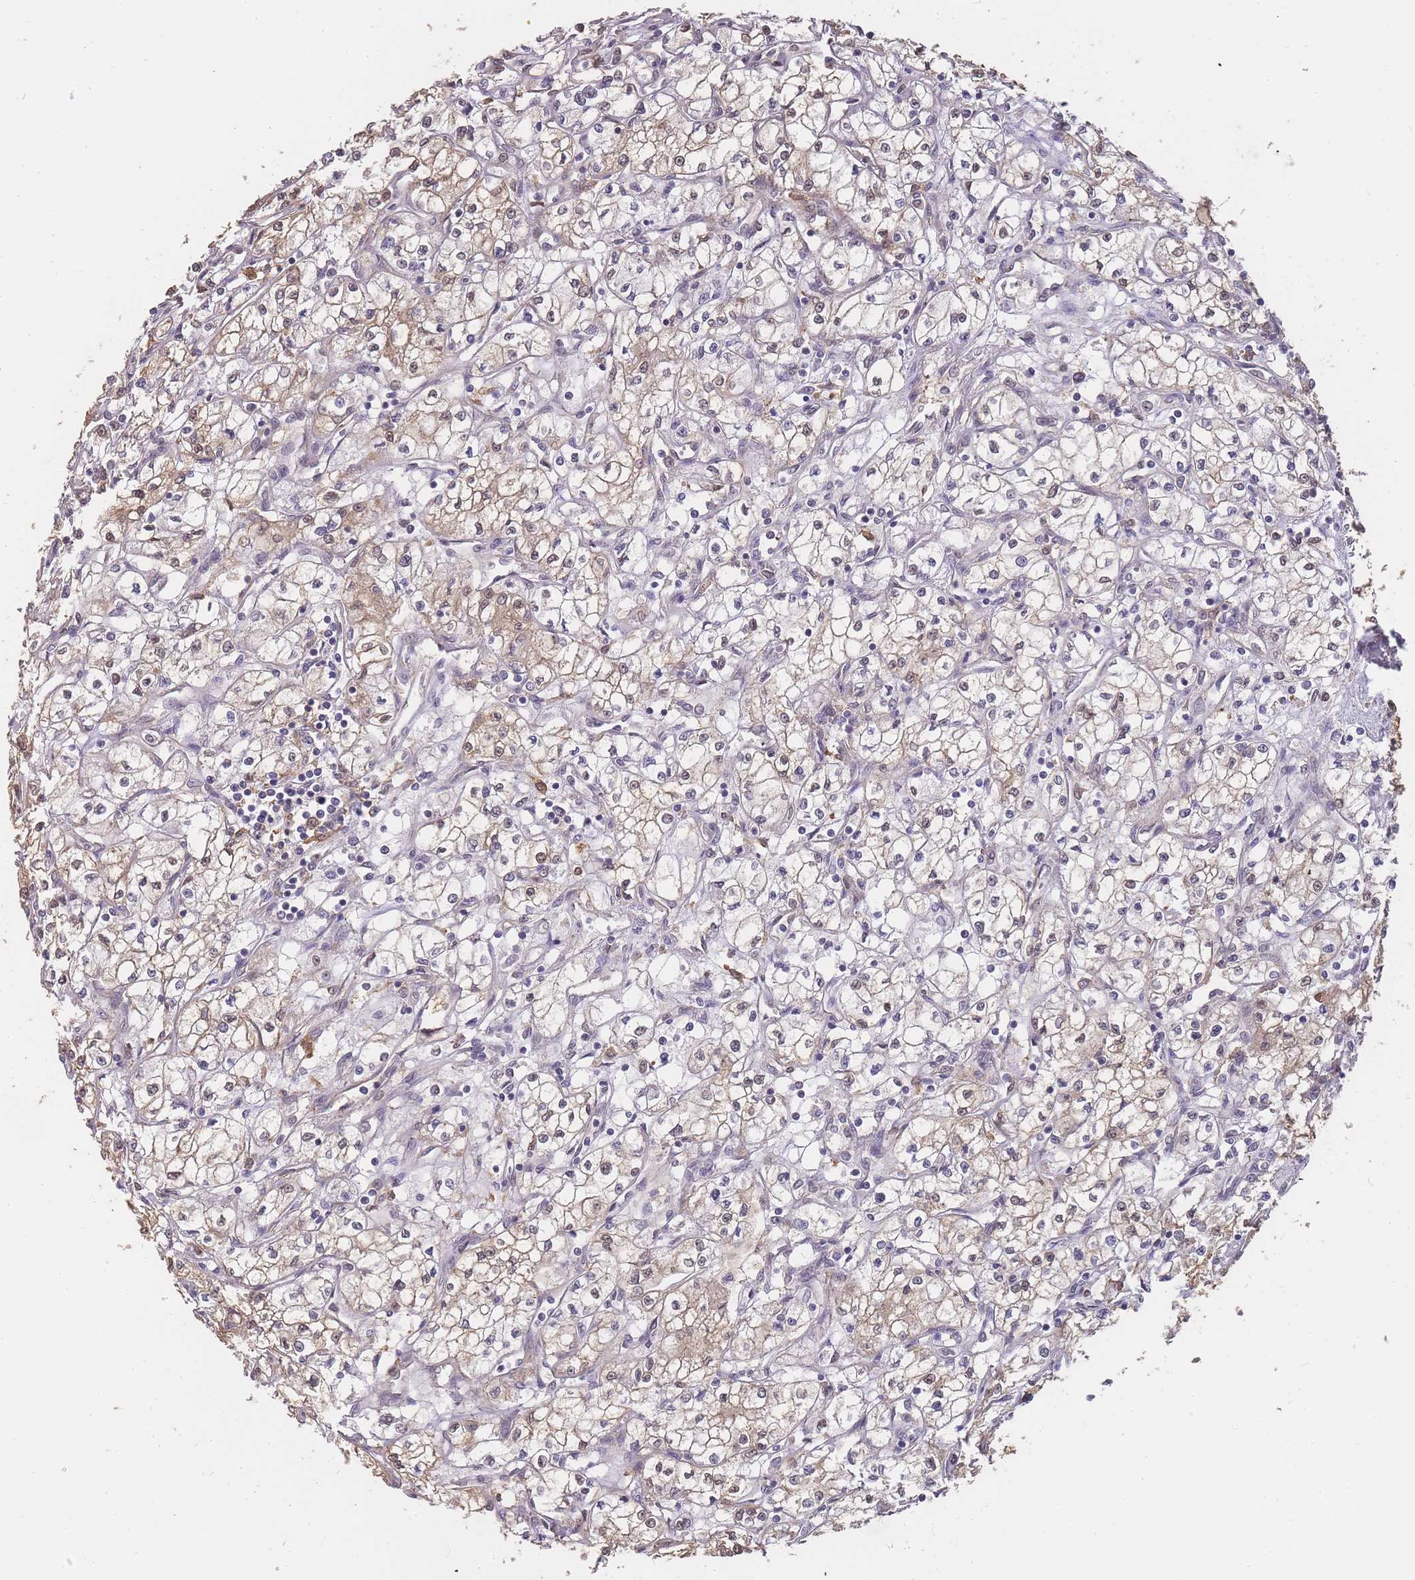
{"staining": {"intensity": "moderate", "quantity": "<25%", "location": "cytoplasmic/membranous,nuclear"}, "tissue": "renal cancer", "cell_type": "Tumor cells", "image_type": "cancer", "snomed": [{"axis": "morphology", "description": "Adenocarcinoma, NOS"}, {"axis": "topography", "description": "Kidney"}], "caption": "Human adenocarcinoma (renal) stained with a brown dye exhibits moderate cytoplasmic/membranous and nuclear positive expression in approximately <25% of tumor cells.", "gene": "CDKN2AIPNL", "patient": {"sex": "male", "age": 59}}